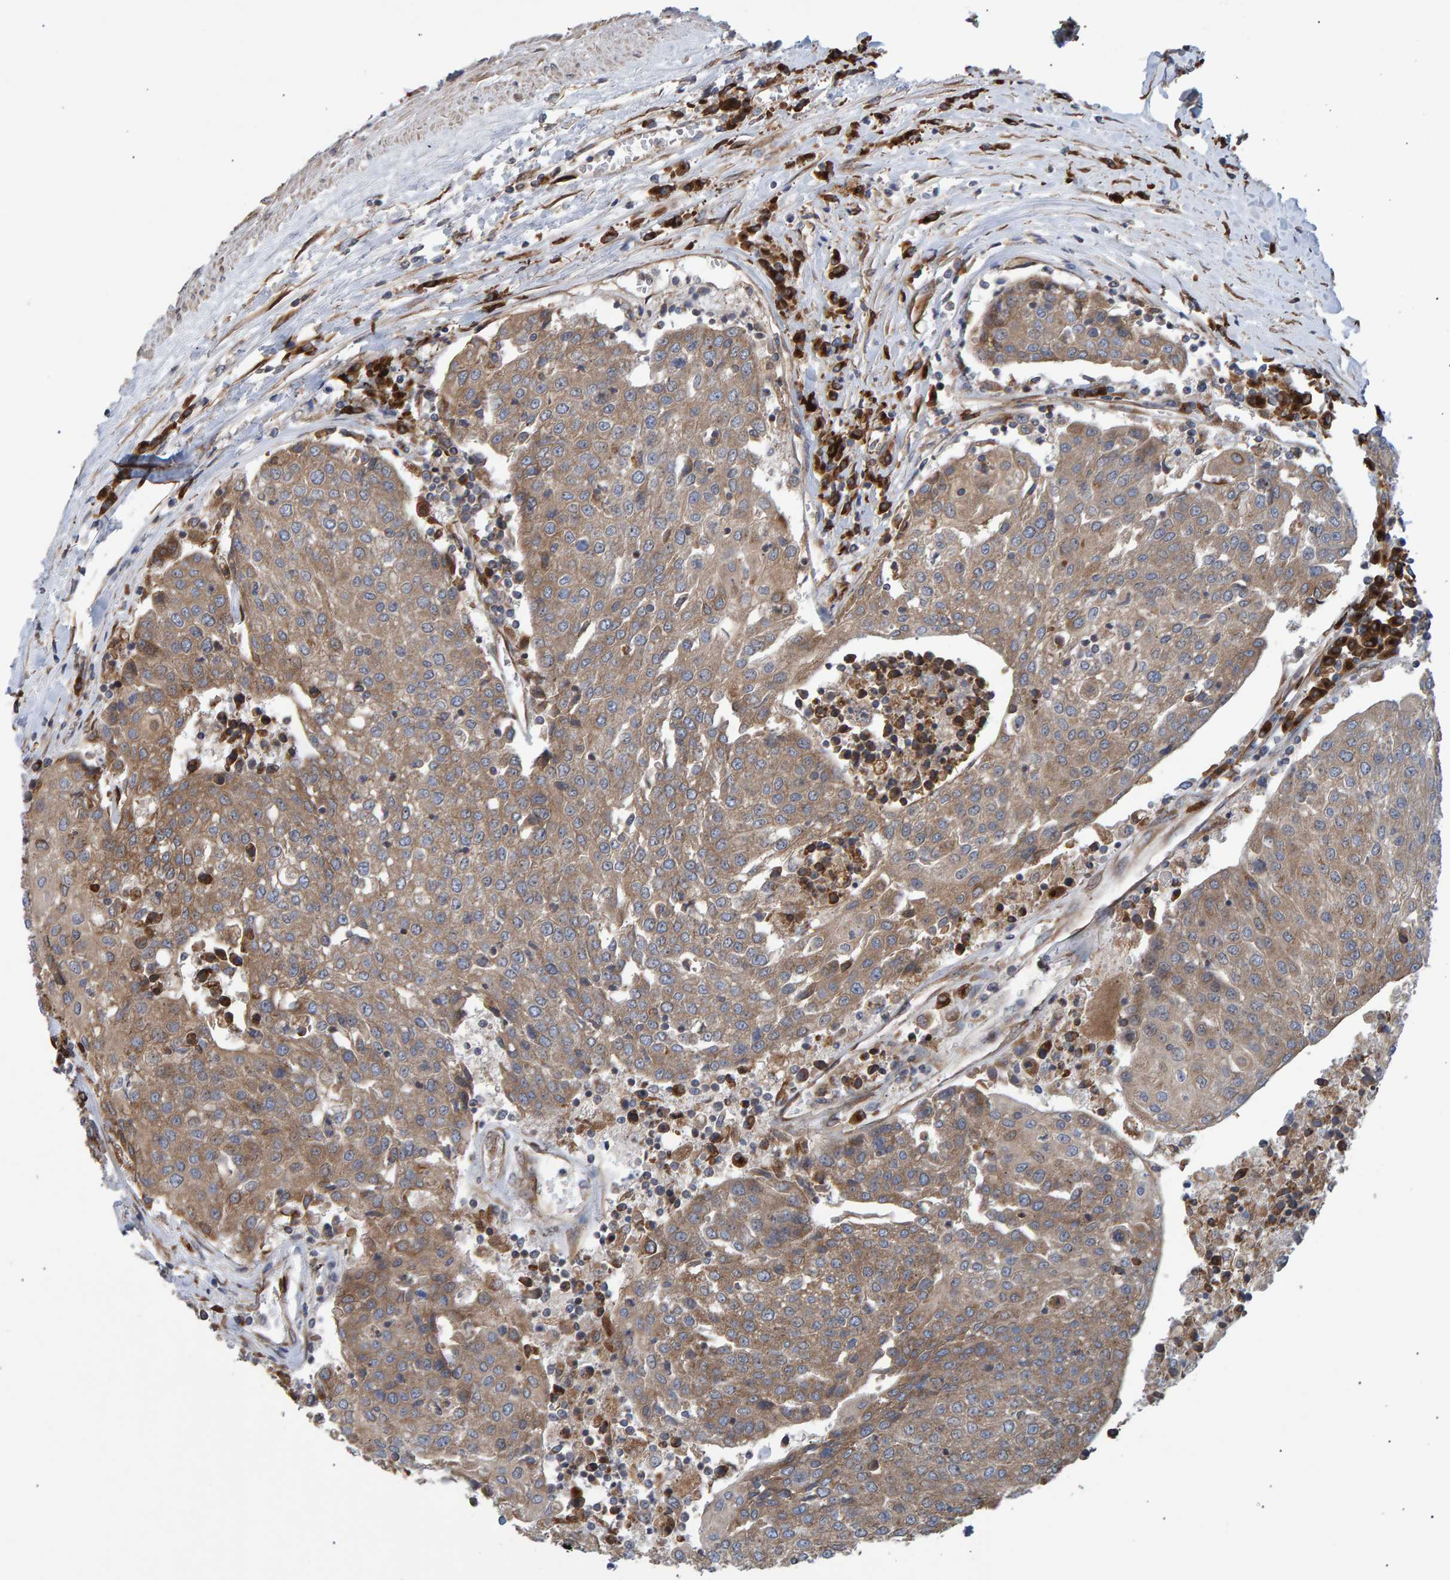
{"staining": {"intensity": "moderate", "quantity": ">75%", "location": "cytoplasmic/membranous"}, "tissue": "urothelial cancer", "cell_type": "Tumor cells", "image_type": "cancer", "snomed": [{"axis": "morphology", "description": "Urothelial carcinoma, High grade"}, {"axis": "topography", "description": "Urinary bladder"}], "caption": "Urothelial cancer was stained to show a protein in brown. There is medium levels of moderate cytoplasmic/membranous expression in approximately >75% of tumor cells.", "gene": "FAM117A", "patient": {"sex": "female", "age": 85}}